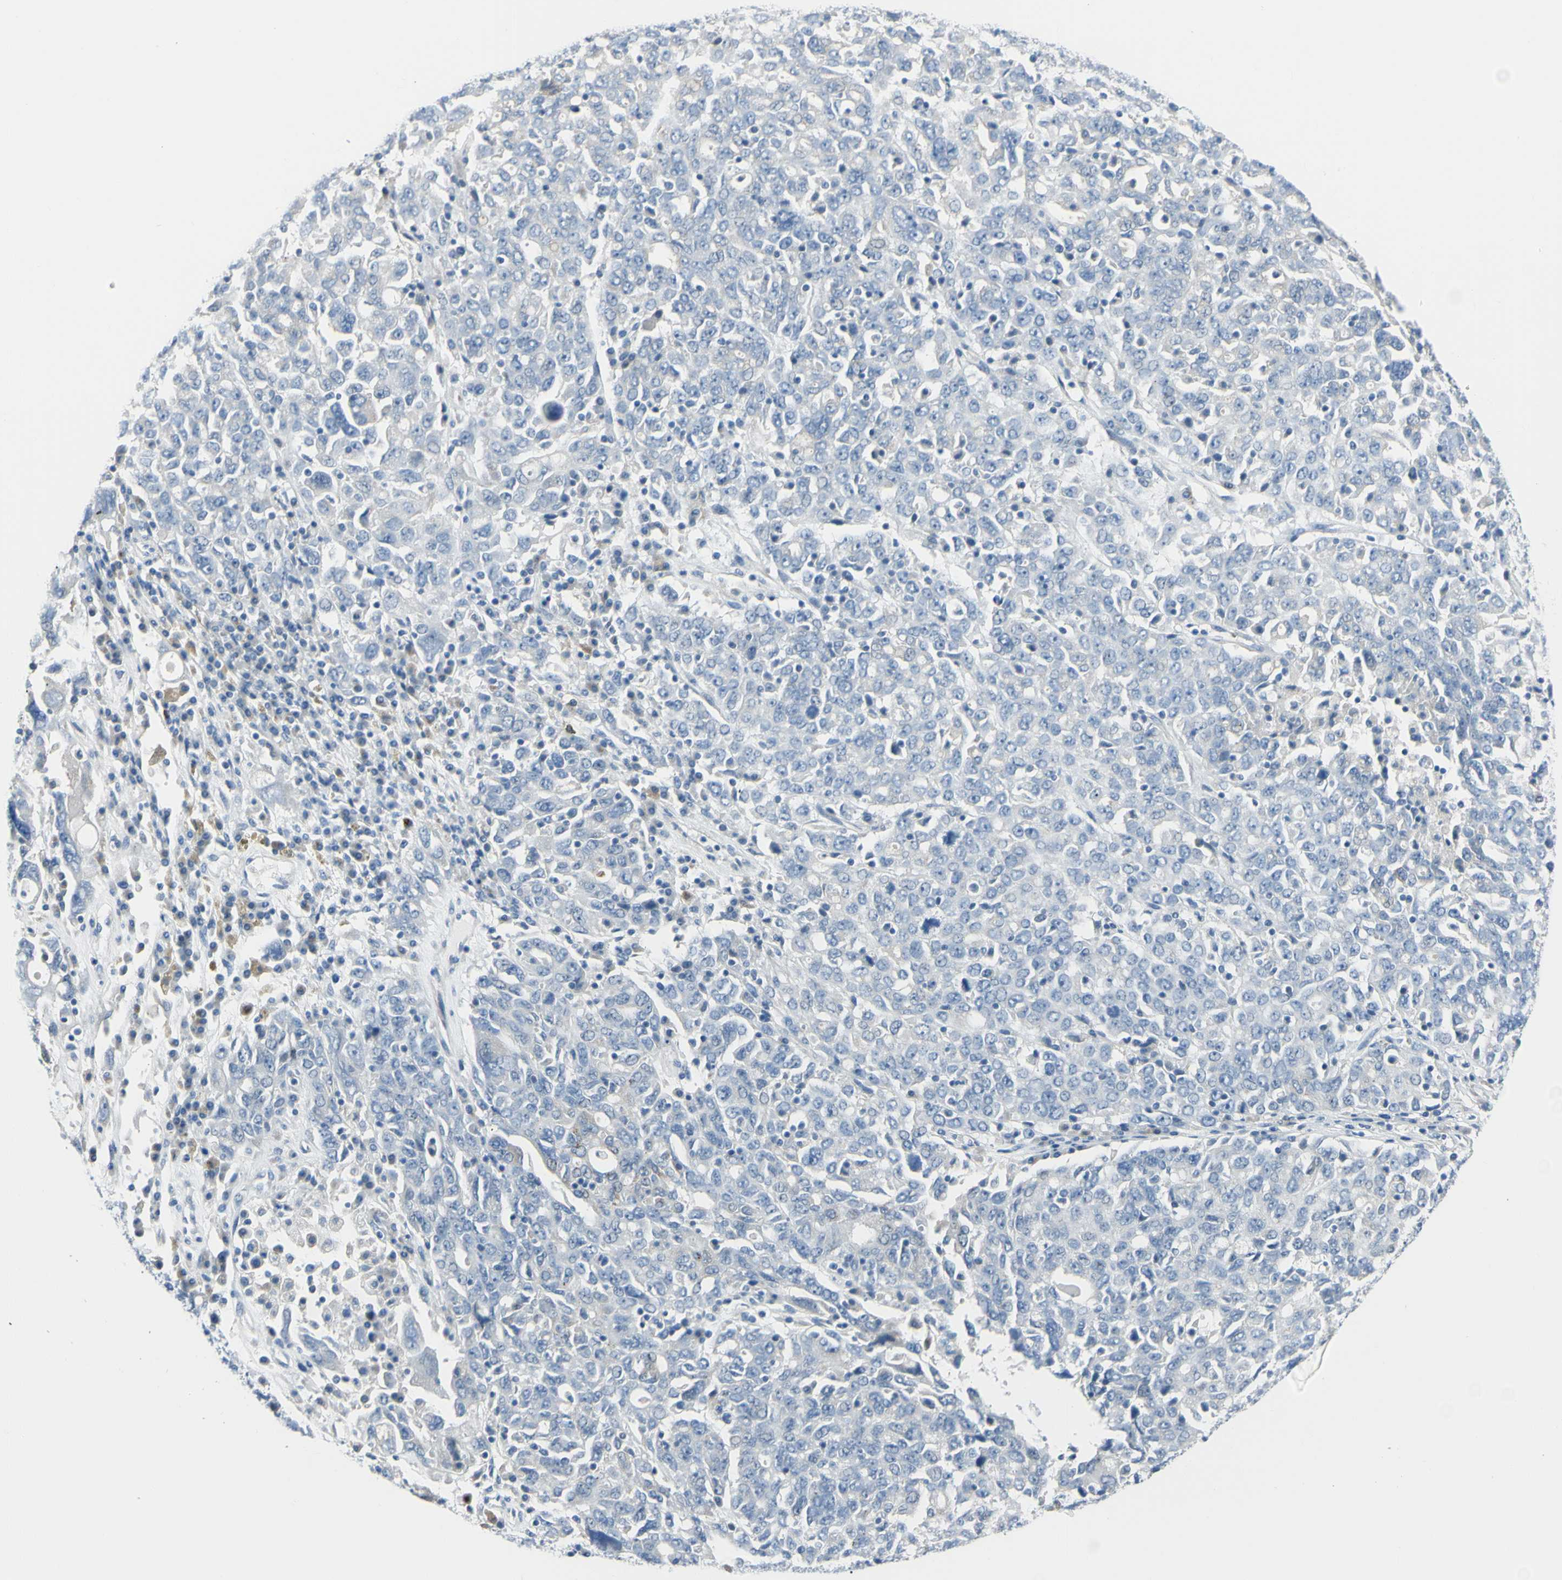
{"staining": {"intensity": "negative", "quantity": "none", "location": "none"}, "tissue": "ovarian cancer", "cell_type": "Tumor cells", "image_type": "cancer", "snomed": [{"axis": "morphology", "description": "Carcinoma, endometroid"}, {"axis": "topography", "description": "Ovary"}], "caption": "Tumor cells show no significant protein expression in ovarian endometroid carcinoma. (Brightfield microscopy of DAB IHC at high magnification).", "gene": "NCBP2L", "patient": {"sex": "female", "age": 62}}